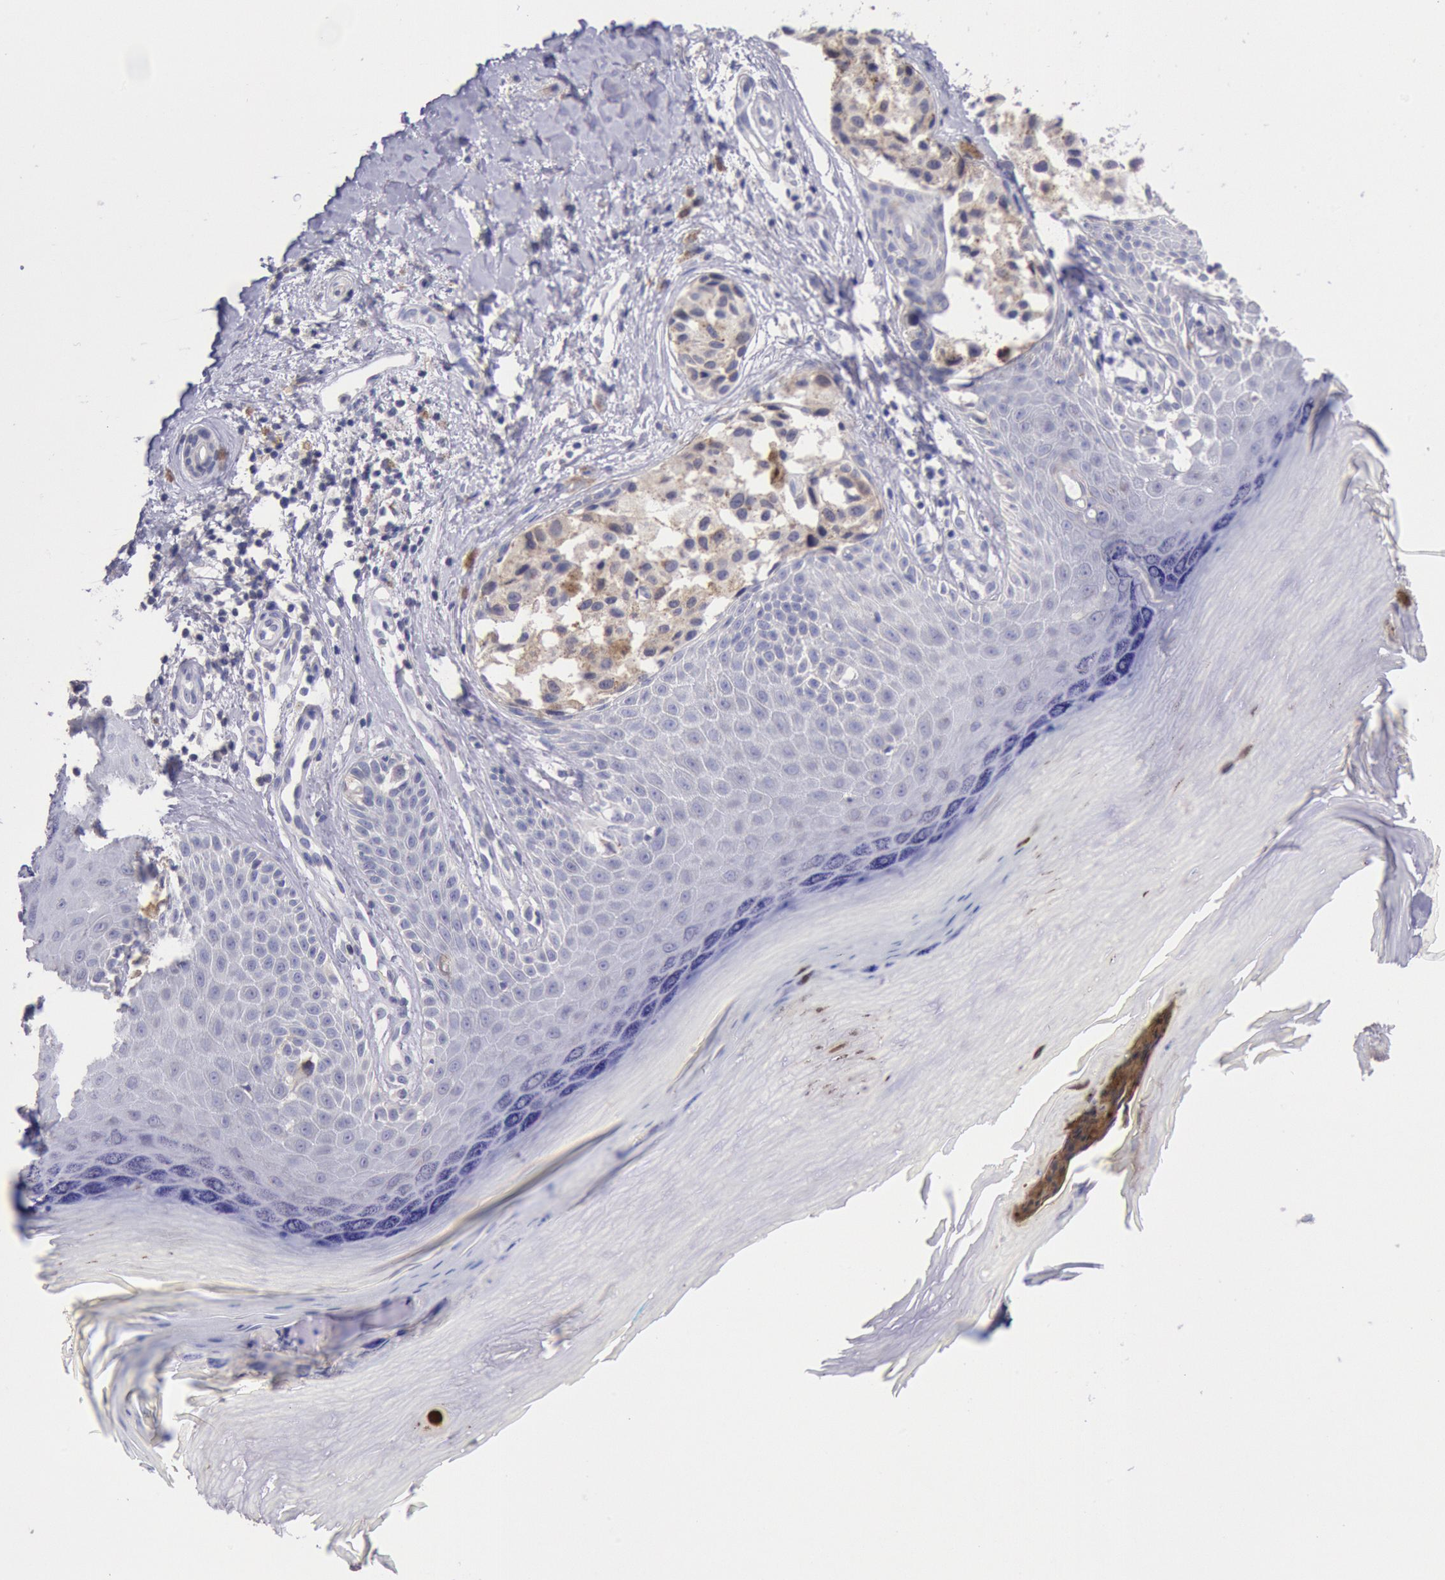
{"staining": {"intensity": "weak", "quantity": ">75%", "location": "cytoplasmic/membranous"}, "tissue": "melanoma", "cell_type": "Tumor cells", "image_type": "cancer", "snomed": [{"axis": "morphology", "description": "Malignant melanoma, NOS"}, {"axis": "topography", "description": "Skin"}], "caption": "Malignant melanoma was stained to show a protein in brown. There is low levels of weak cytoplasmic/membranous expression in approximately >75% of tumor cells.", "gene": "GAL3ST1", "patient": {"sex": "male", "age": 79}}